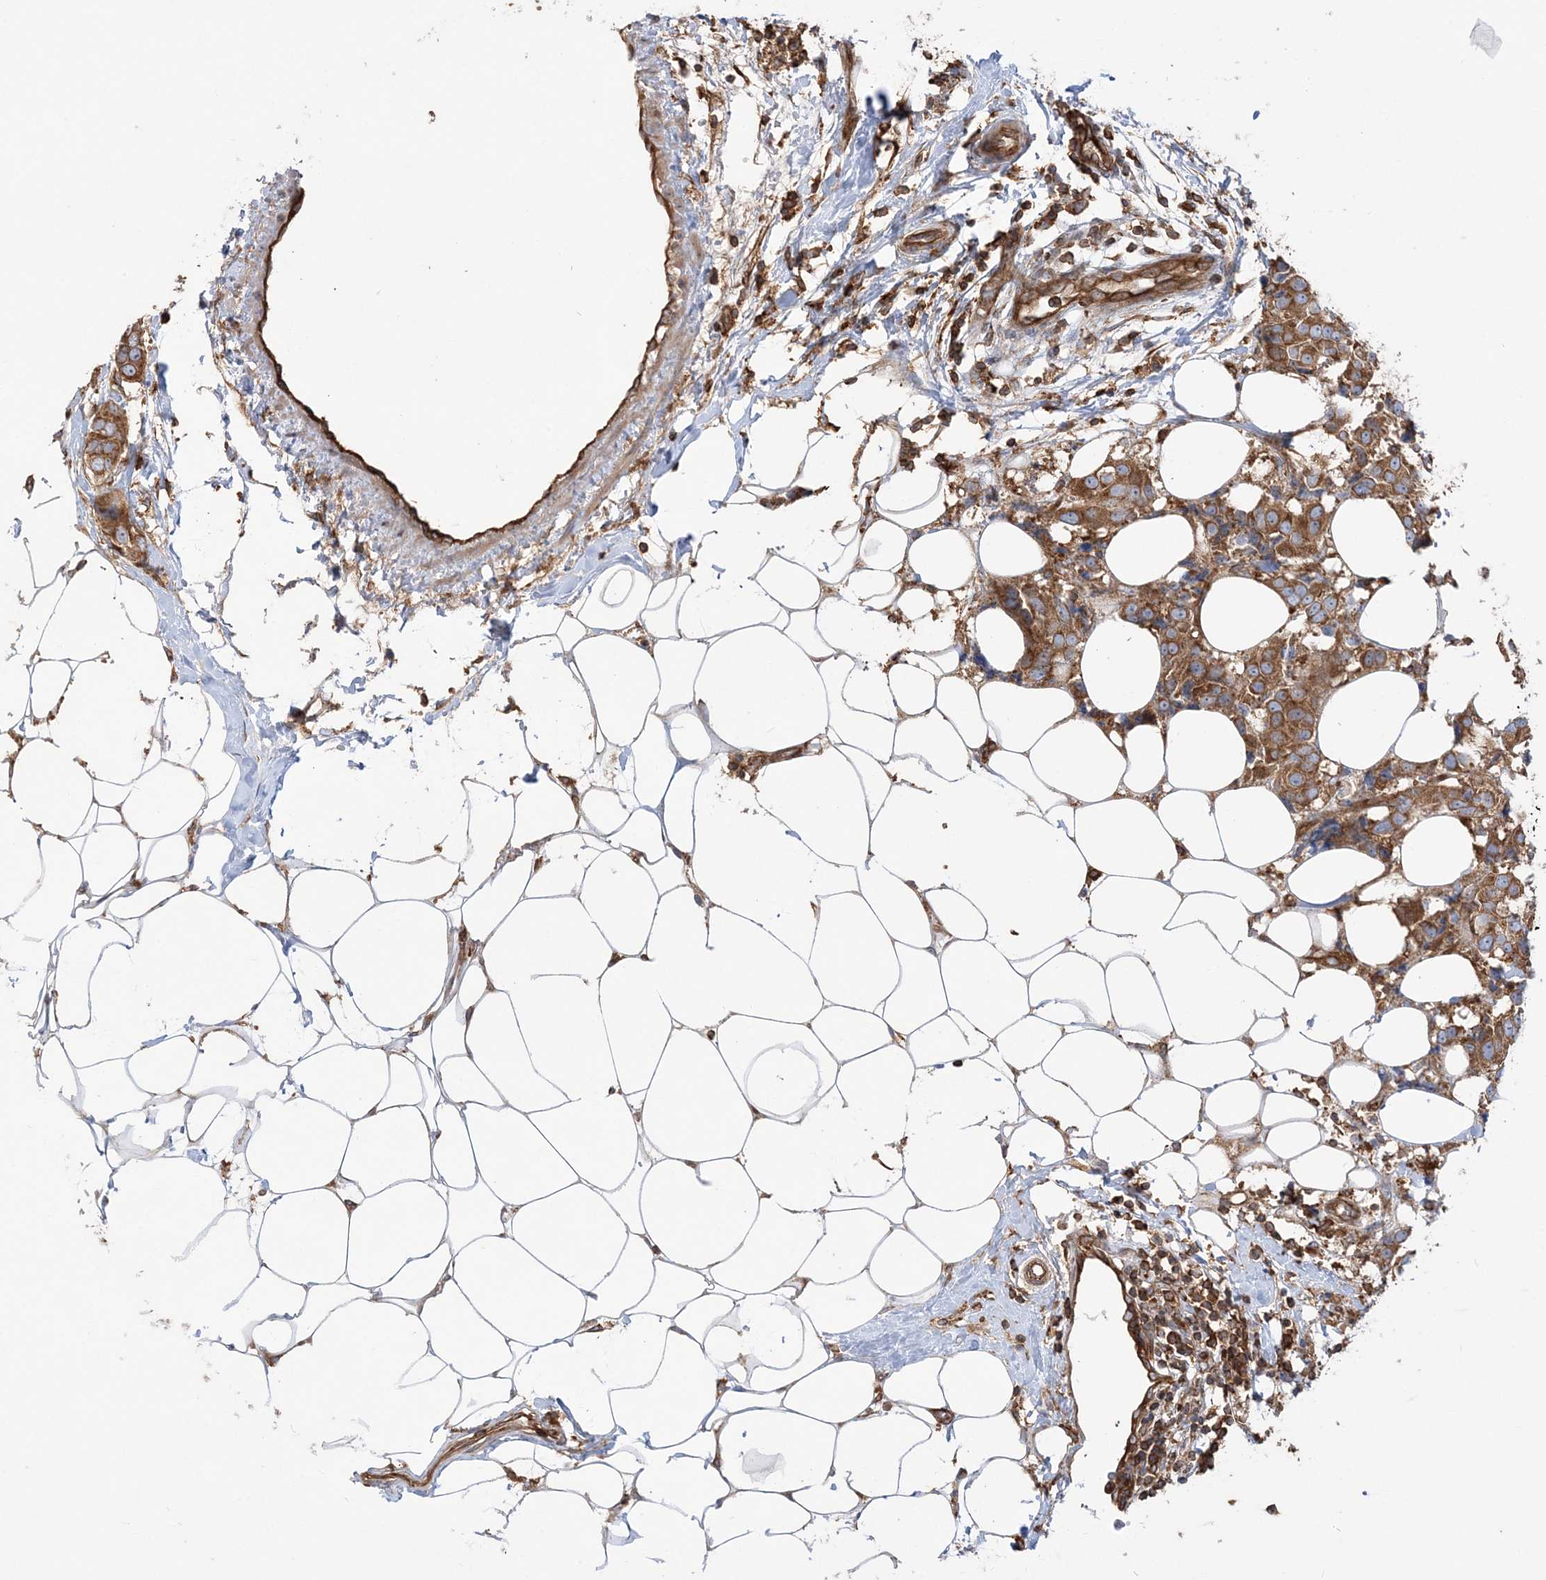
{"staining": {"intensity": "moderate", "quantity": ">75%", "location": "cytoplasmic/membranous"}, "tissue": "breast cancer", "cell_type": "Tumor cells", "image_type": "cancer", "snomed": [{"axis": "morphology", "description": "Normal tissue, NOS"}, {"axis": "morphology", "description": "Duct carcinoma"}, {"axis": "topography", "description": "Breast"}], "caption": "Immunohistochemistry of infiltrating ductal carcinoma (breast) demonstrates medium levels of moderate cytoplasmic/membranous expression in approximately >75% of tumor cells.", "gene": "TBC1D5", "patient": {"sex": "female", "age": 39}}